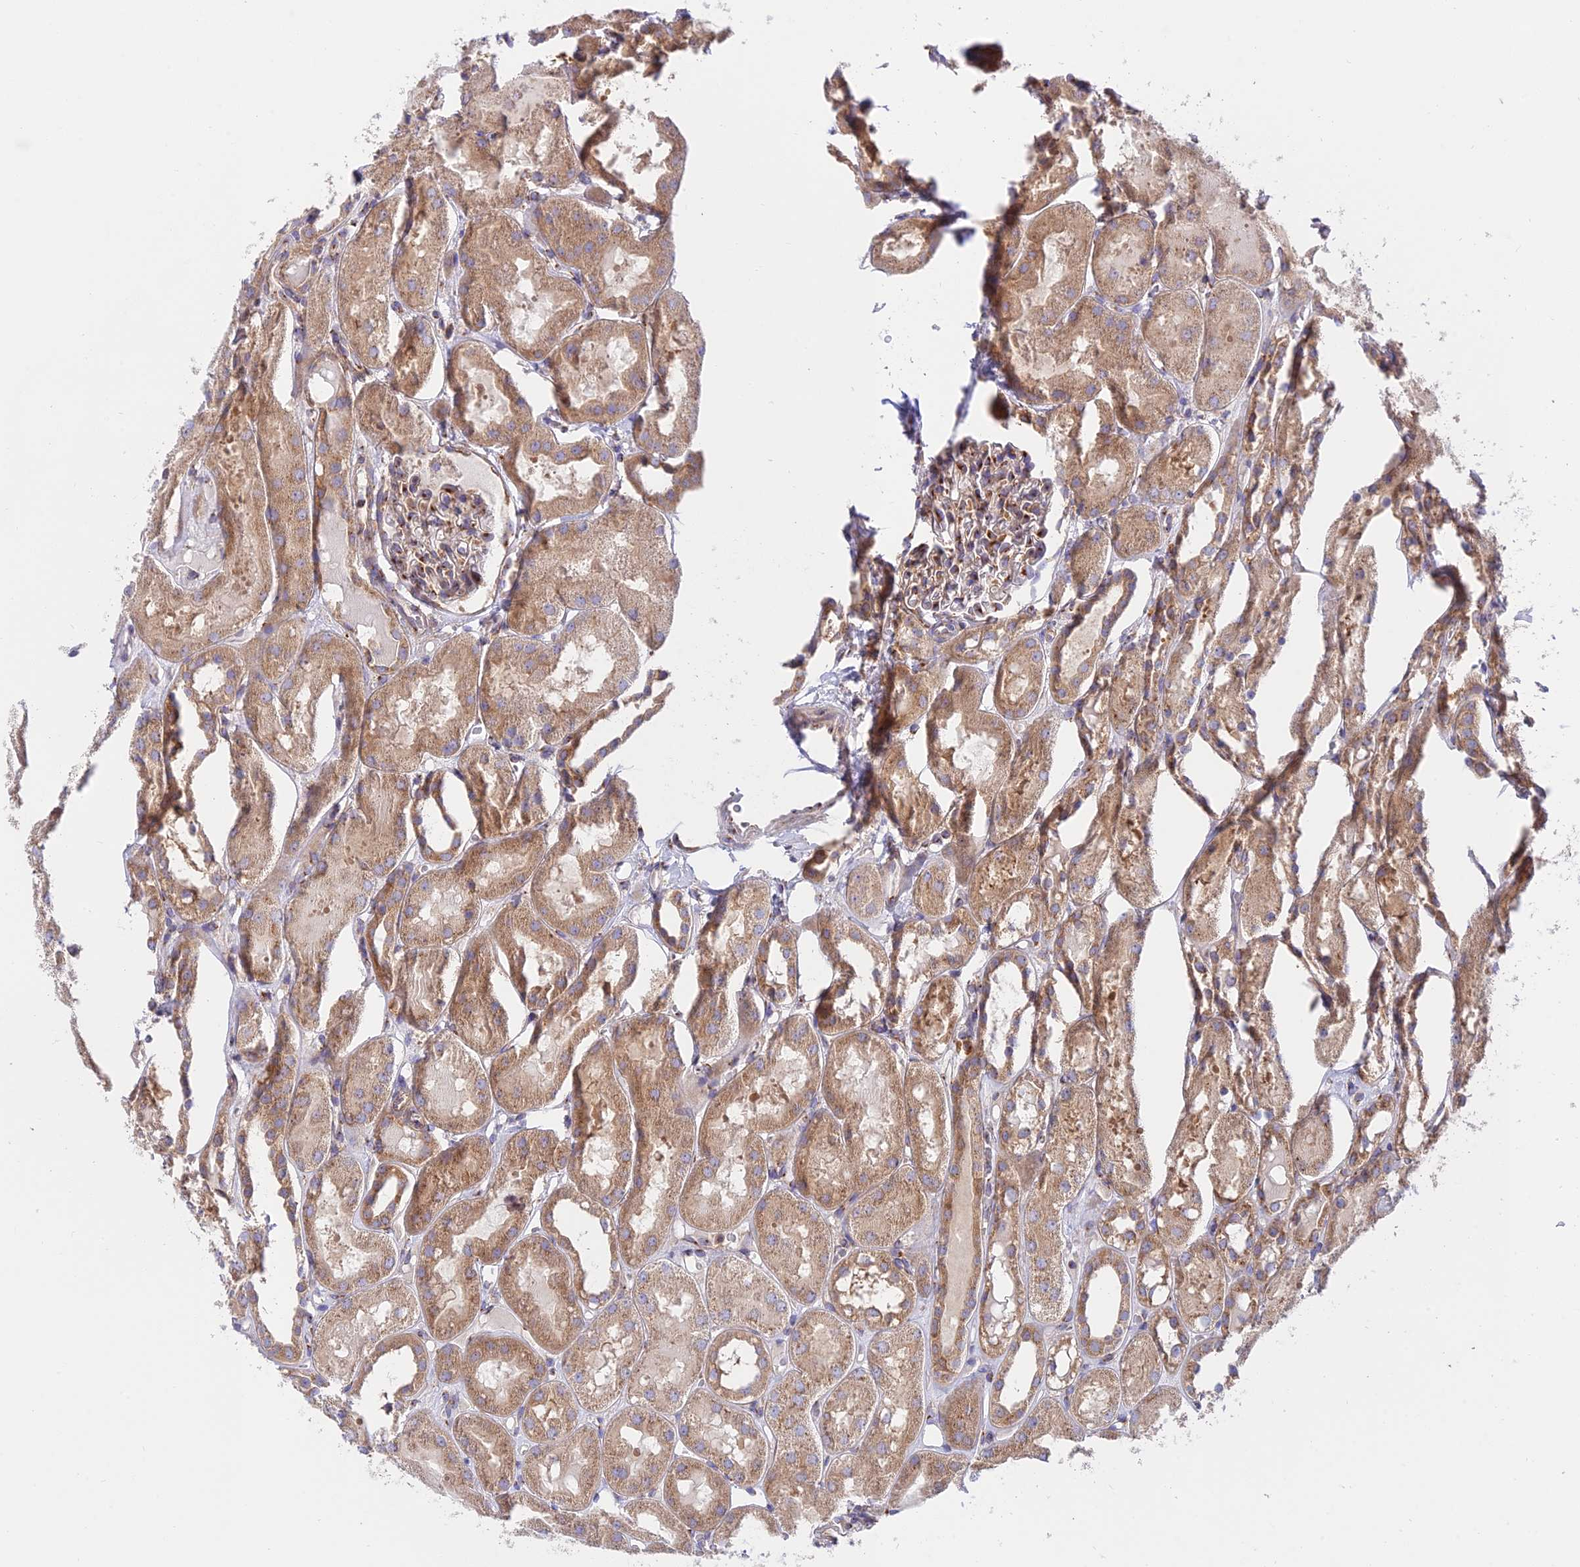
{"staining": {"intensity": "moderate", "quantity": ">75%", "location": "cytoplasmic/membranous"}, "tissue": "kidney", "cell_type": "Cells in glomeruli", "image_type": "normal", "snomed": [{"axis": "morphology", "description": "Normal tissue, NOS"}, {"axis": "topography", "description": "Kidney"}, {"axis": "topography", "description": "Urinary bladder"}], "caption": "Immunohistochemistry (IHC) micrograph of normal kidney: kidney stained using immunohistochemistry exhibits medium levels of moderate protein expression localized specifically in the cytoplasmic/membranous of cells in glomeruli, appearing as a cytoplasmic/membranous brown color.", "gene": "GOLGA3", "patient": {"sex": "male", "age": 16}}